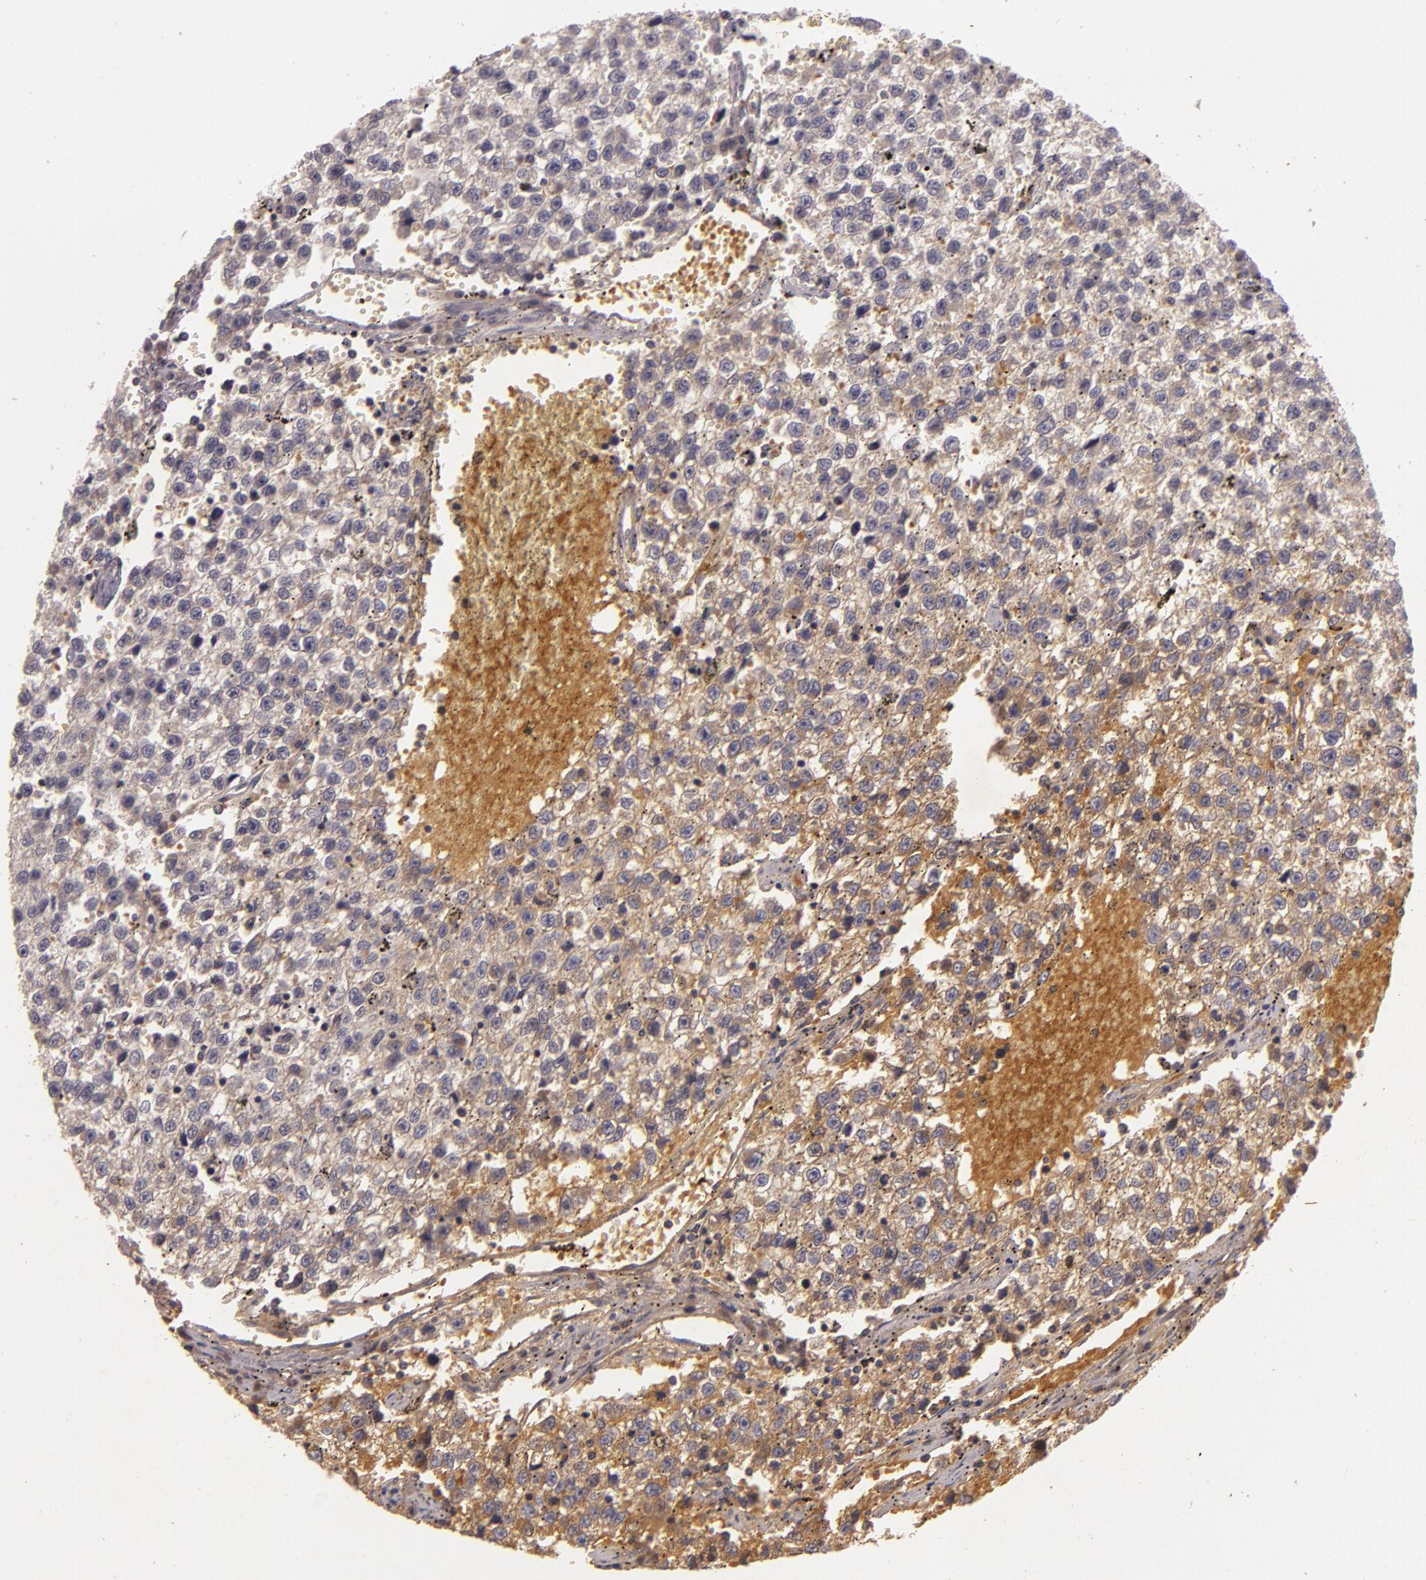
{"staining": {"intensity": "weak", "quantity": "25%-75%", "location": "cytoplasmic/membranous"}, "tissue": "testis cancer", "cell_type": "Tumor cells", "image_type": "cancer", "snomed": [{"axis": "morphology", "description": "Seminoma, NOS"}, {"axis": "topography", "description": "Testis"}], "caption": "Immunohistochemistry micrograph of human testis cancer stained for a protein (brown), which displays low levels of weak cytoplasmic/membranous staining in approximately 25%-75% of tumor cells.", "gene": "TFF1", "patient": {"sex": "male", "age": 35}}